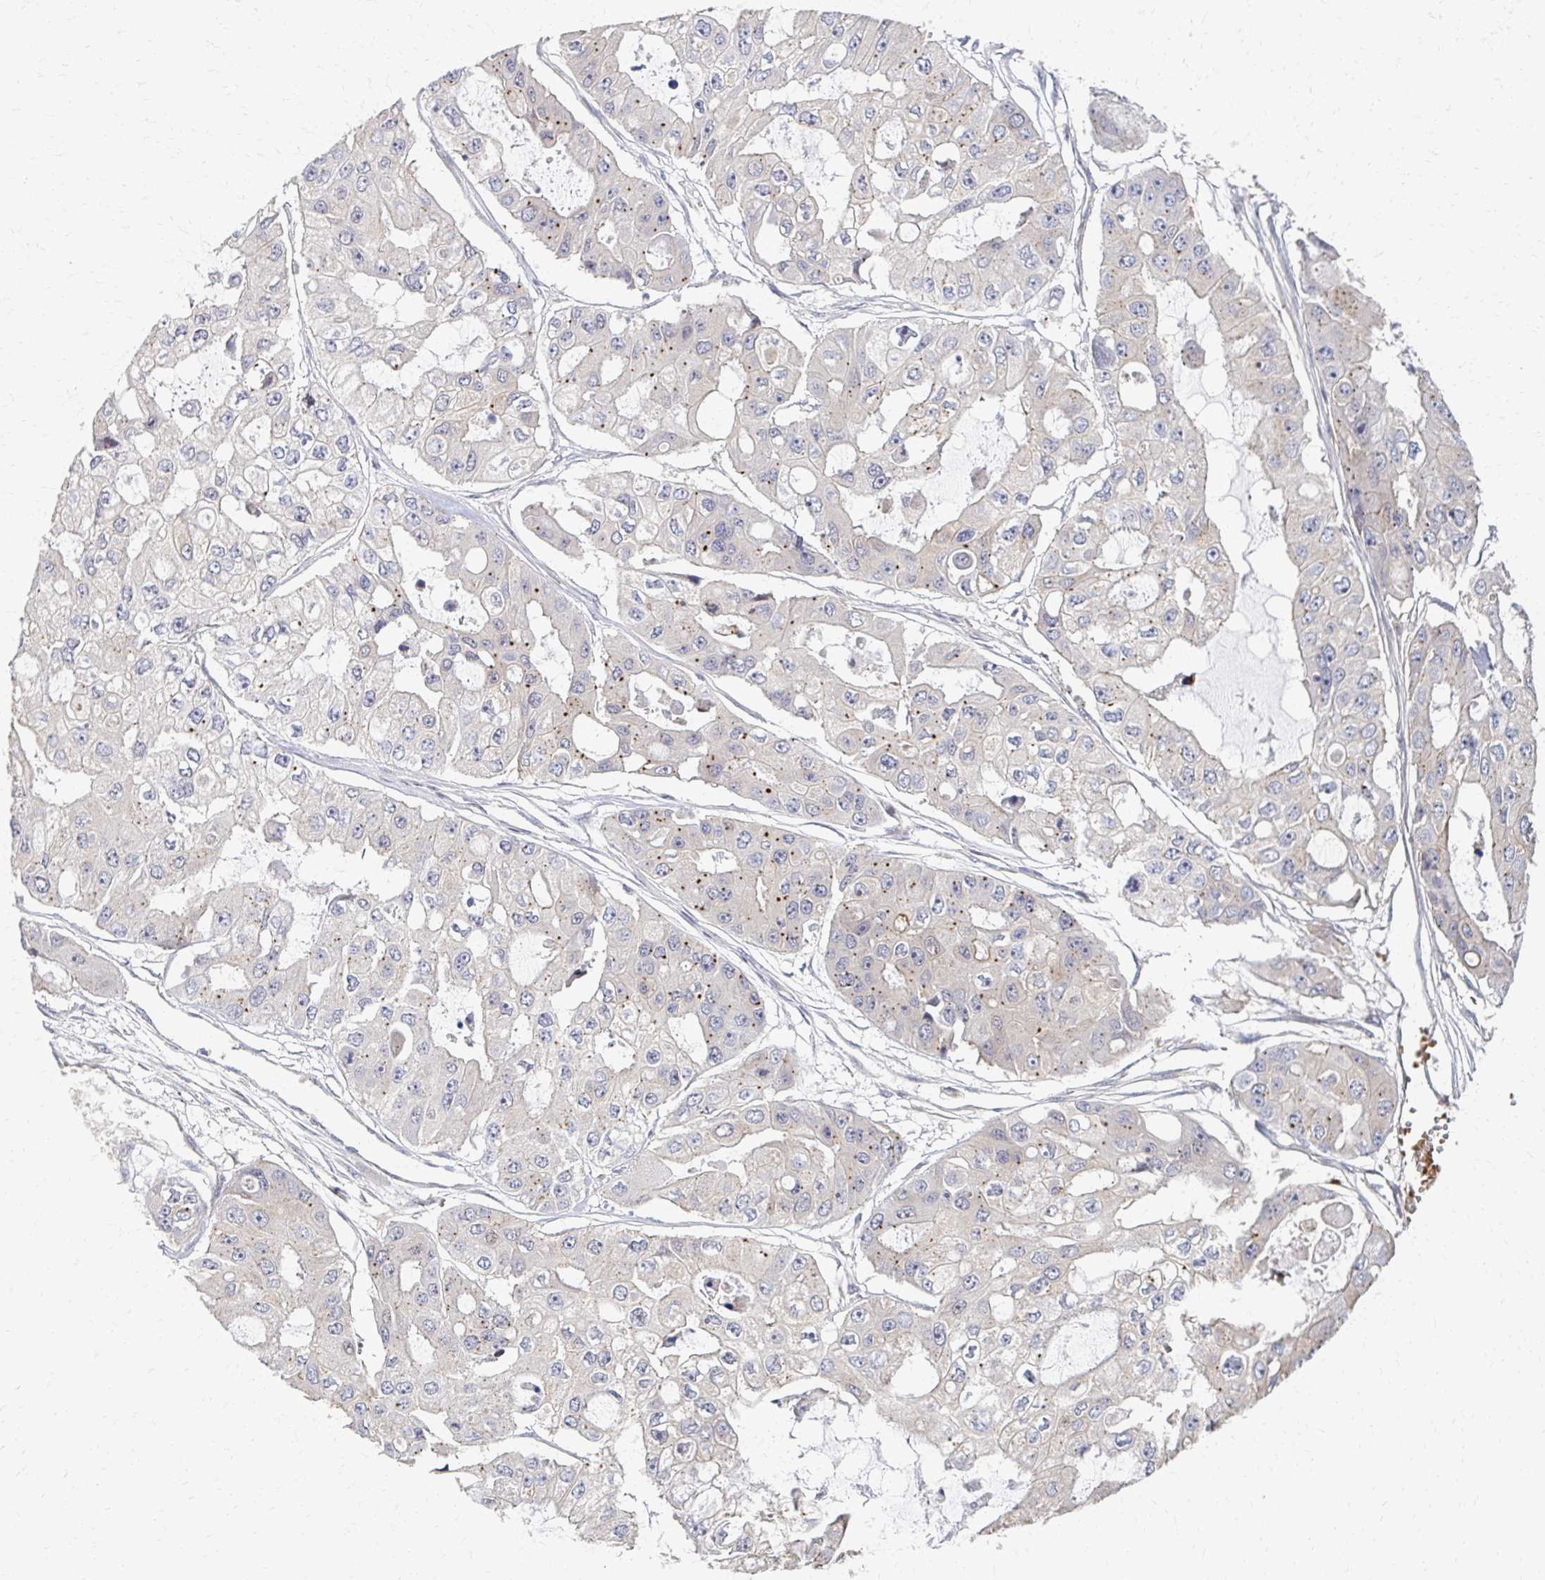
{"staining": {"intensity": "weak", "quantity": "<25%", "location": "cytoplasmic/membranous"}, "tissue": "ovarian cancer", "cell_type": "Tumor cells", "image_type": "cancer", "snomed": [{"axis": "morphology", "description": "Cystadenocarcinoma, serous, NOS"}, {"axis": "topography", "description": "Ovary"}], "caption": "An immunohistochemistry (IHC) image of ovarian cancer is shown. There is no staining in tumor cells of ovarian cancer.", "gene": "SKA2", "patient": {"sex": "female", "age": 56}}